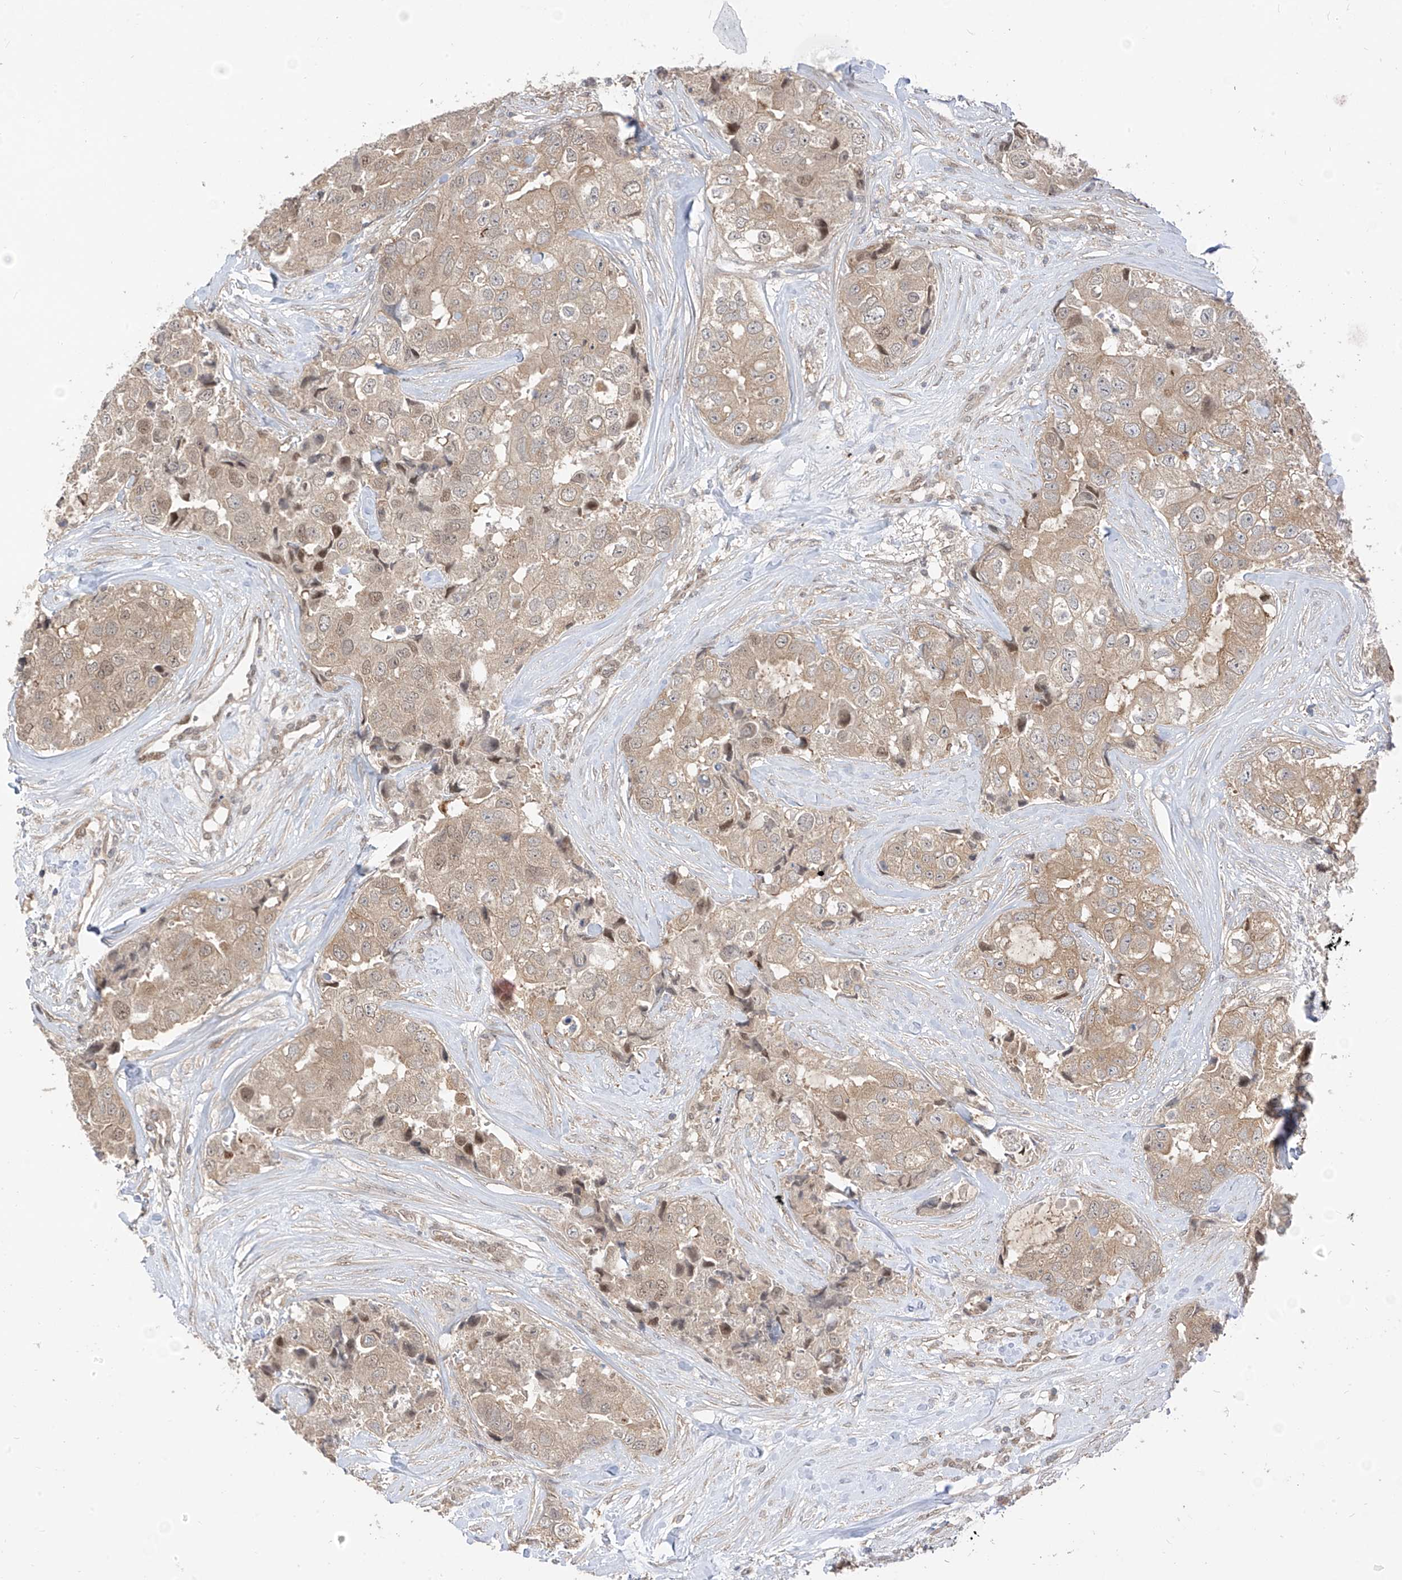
{"staining": {"intensity": "weak", "quantity": "25%-75%", "location": "cytoplasmic/membranous"}, "tissue": "breast cancer", "cell_type": "Tumor cells", "image_type": "cancer", "snomed": [{"axis": "morphology", "description": "Duct carcinoma"}, {"axis": "topography", "description": "Breast"}], "caption": "Brown immunohistochemical staining in breast cancer (infiltrating ductal carcinoma) reveals weak cytoplasmic/membranous expression in about 25%-75% of tumor cells.", "gene": "MRTFA", "patient": {"sex": "female", "age": 62}}